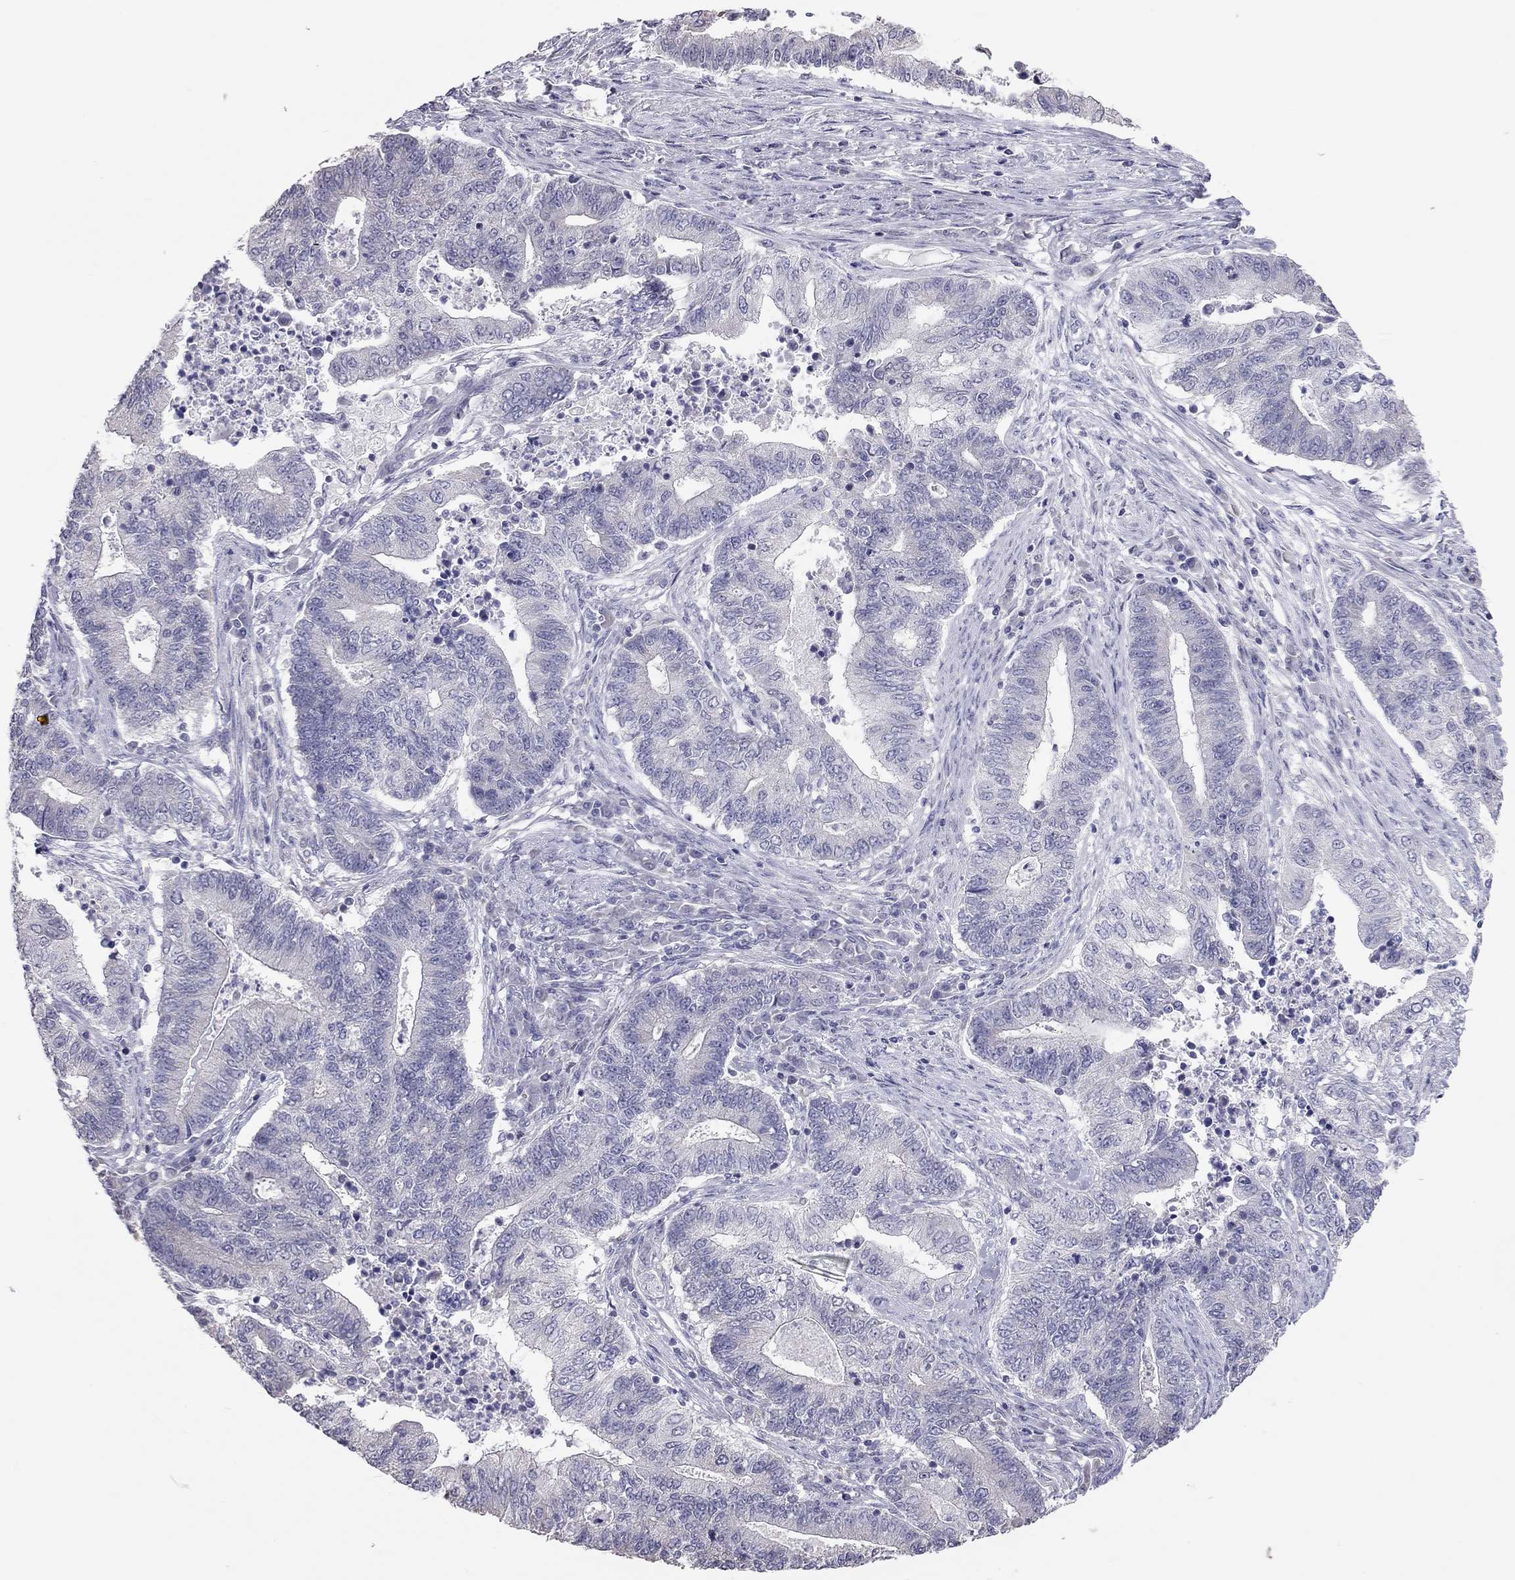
{"staining": {"intensity": "negative", "quantity": "none", "location": "none"}, "tissue": "endometrial cancer", "cell_type": "Tumor cells", "image_type": "cancer", "snomed": [{"axis": "morphology", "description": "Adenocarcinoma, NOS"}, {"axis": "topography", "description": "Uterus"}, {"axis": "topography", "description": "Endometrium"}], "caption": "Human adenocarcinoma (endometrial) stained for a protein using immunohistochemistry (IHC) reveals no expression in tumor cells.", "gene": "HSF2BP", "patient": {"sex": "female", "age": 54}}